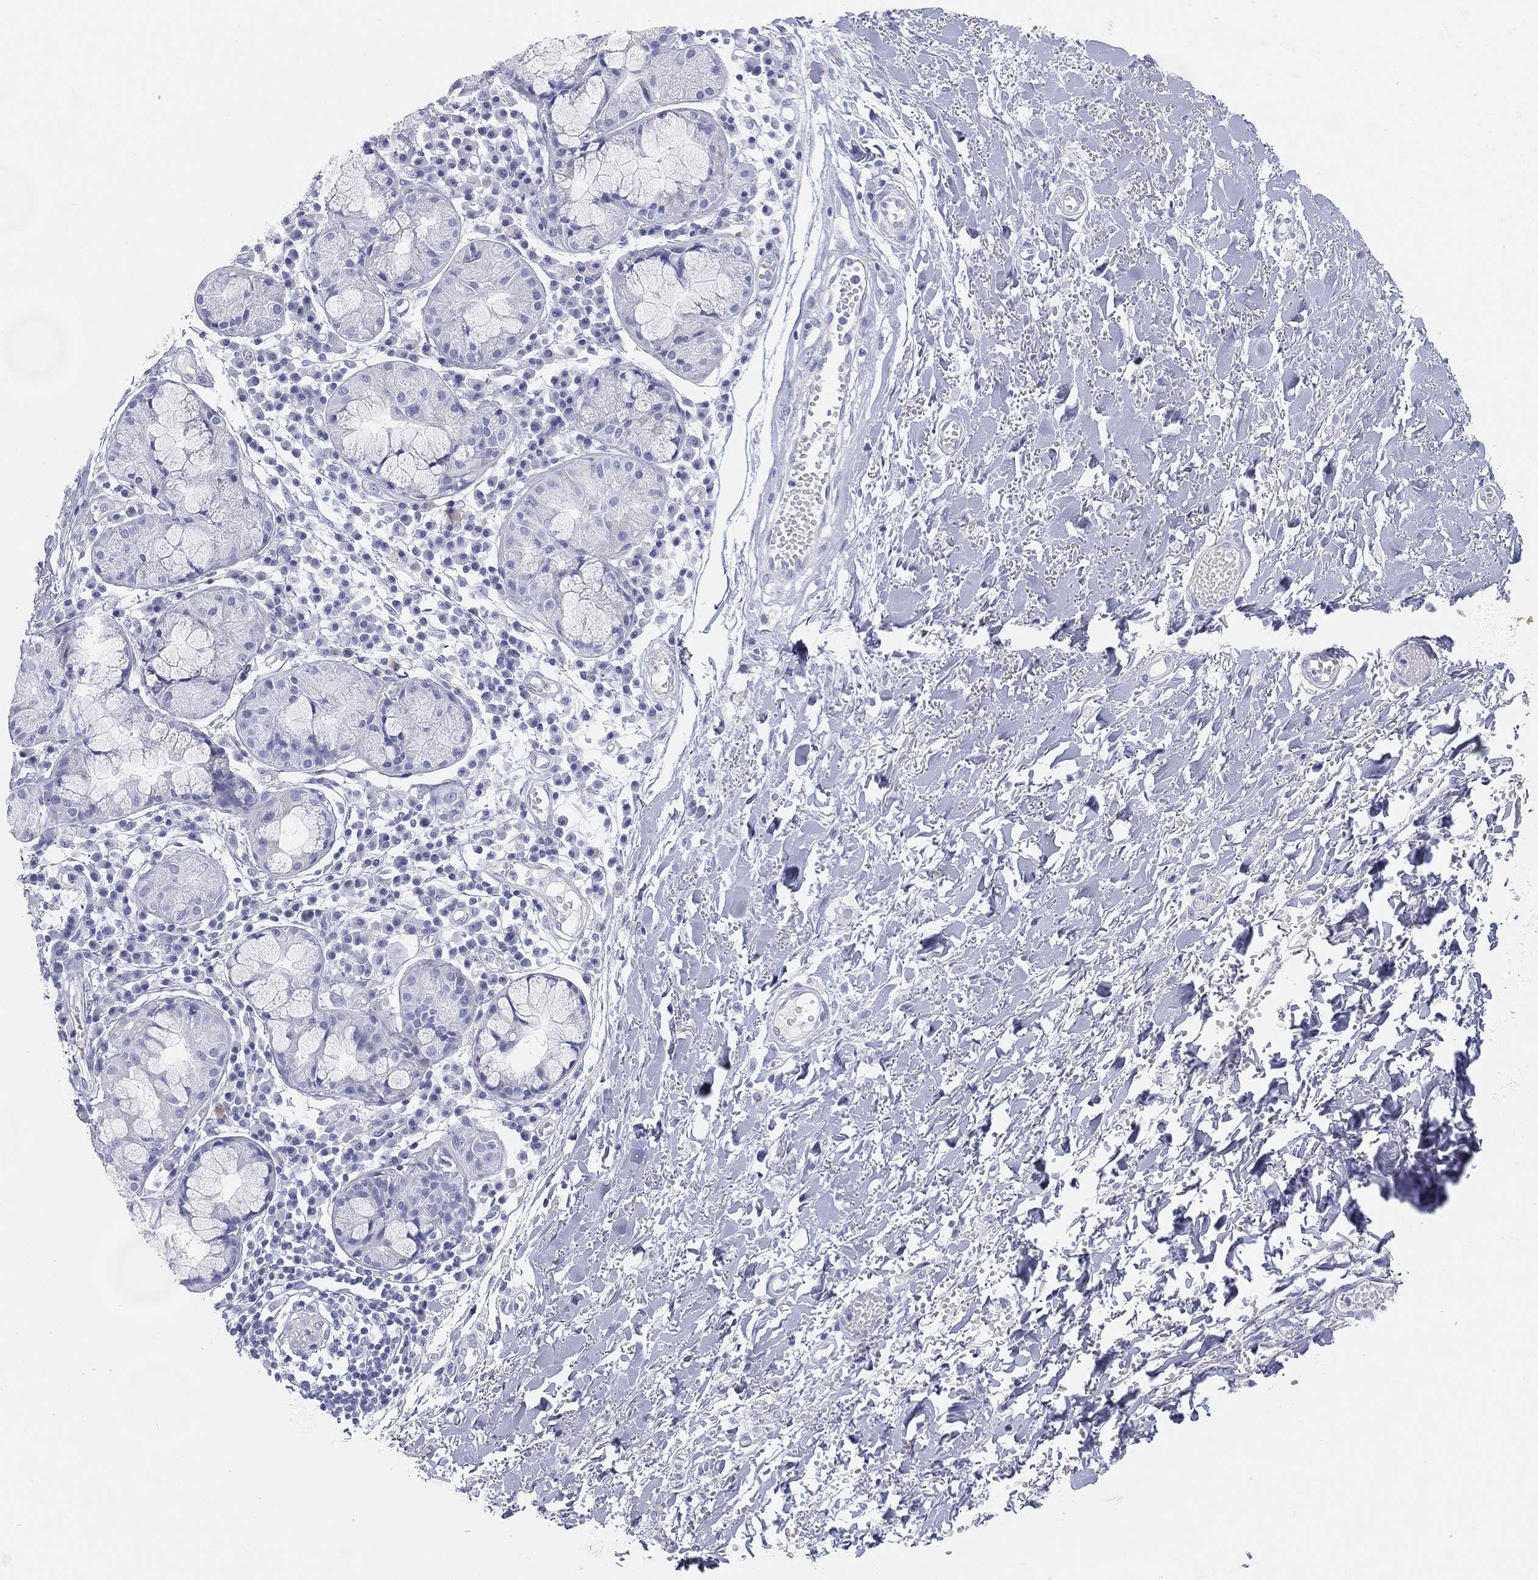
{"staining": {"intensity": "negative", "quantity": "none", "location": "none"}, "tissue": "soft tissue", "cell_type": "Fibroblasts", "image_type": "normal", "snomed": [{"axis": "morphology", "description": "Normal tissue, NOS"}, {"axis": "topography", "description": "Cartilage tissue"}], "caption": "DAB (3,3'-diaminobenzidine) immunohistochemical staining of unremarkable human soft tissue exhibits no significant staining in fibroblasts.", "gene": "GPR61", "patient": {"sex": "male", "age": 81}}